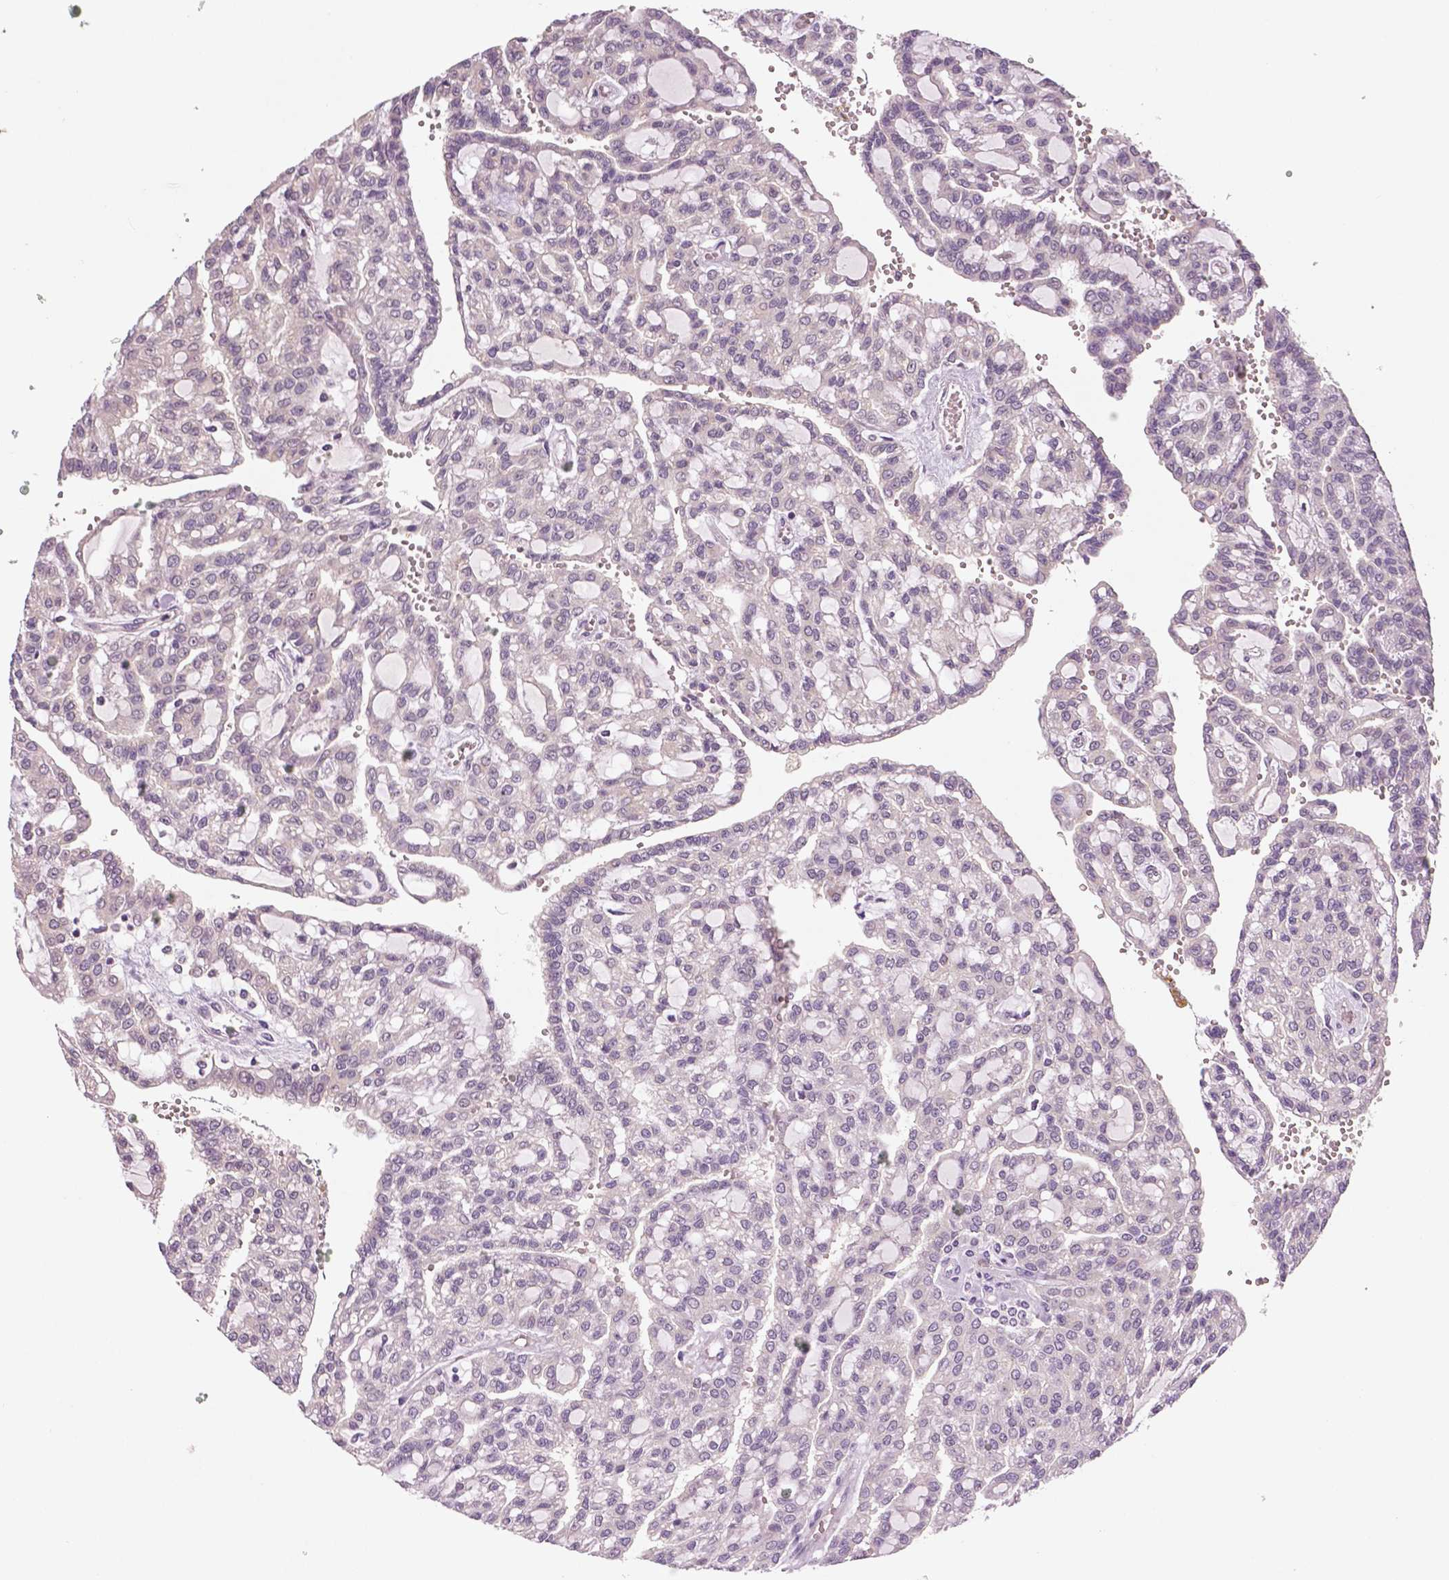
{"staining": {"intensity": "negative", "quantity": "none", "location": "none"}, "tissue": "renal cancer", "cell_type": "Tumor cells", "image_type": "cancer", "snomed": [{"axis": "morphology", "description": "Adenocarcinoma, NOS"}, {"axis": "topography", "description": "Kidney"}], "caption": "A micrograph of human renal cancer is negative for staining in tumor cells.", "gene": "MKI67", "patient": {"sex": "male", "age": 63}}